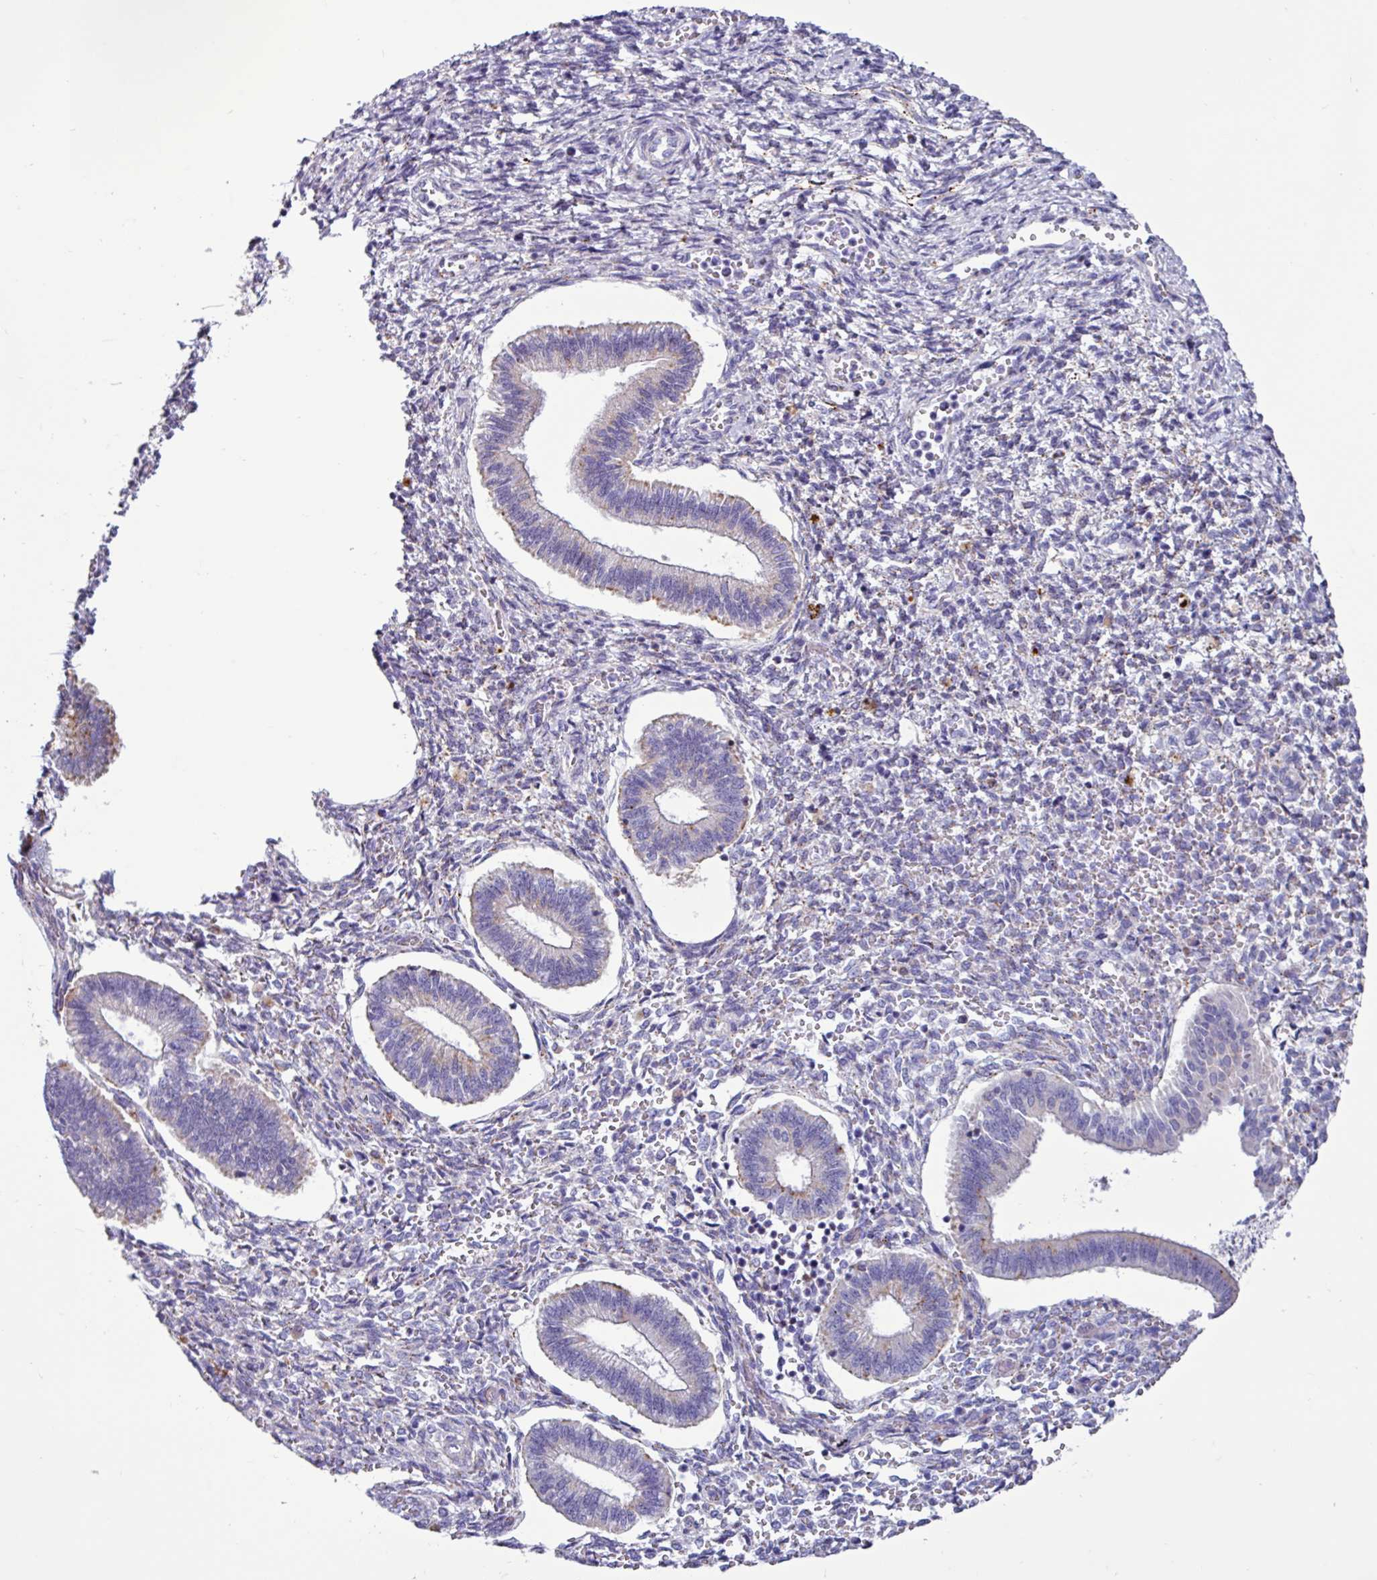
{"staining": {"intensity": "negative", "quantity": "none", "location": "none"}, "tissue": "endometrium", "cell_type": "Cells in endometrial stroma", "image_type": "normal", "snomed": [{"axis": "morphology", "description": "Normal tissue, NOS"}, {"axis": "topography", "description": "Endometrium"}], "caption": "Photomicrograph shows no significant protein staining in cells in endometrial stroma of unremarkable endometrium. Brightfield microscopy of IHC stained with DAB (brown) and hematoxylin (blue), captured at high magnification.", "gene": "AMIGO2", "patient": {"sex": "female", "age": 25}}